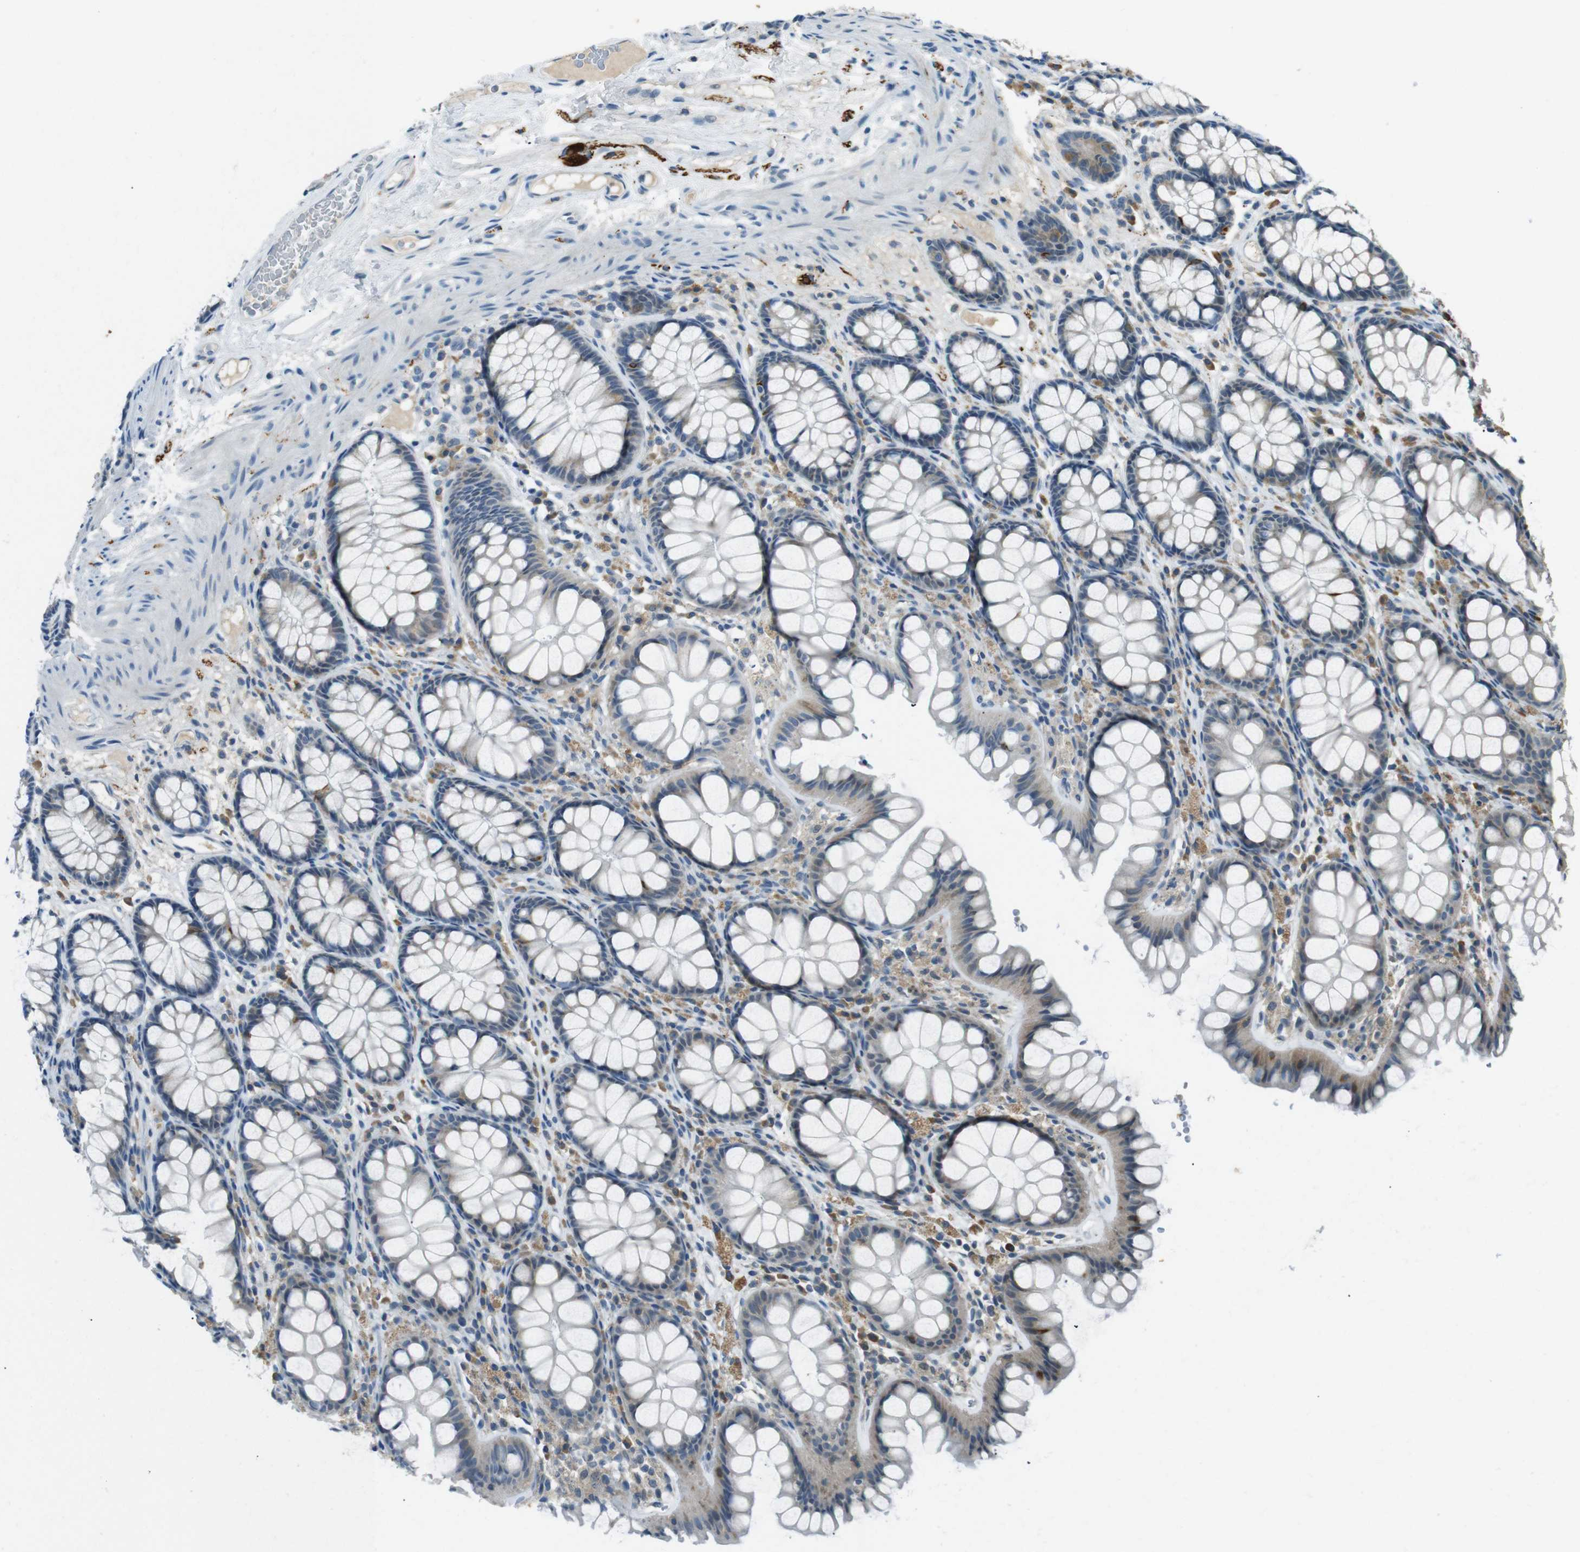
{"staining": {"intensity": "negative", "quantity": "none", "location": "none"}, "tissue": "colon", "cell_type": "Endothelial cells", "image_type": "normal", "snomed": [{"axis": "morphology", "description": "Normal tissue, NOS"}, {"axis": "topography", "description": "Colon"}], "caption": "A high-resolution histopathology image shows immunohistochemistry staining of benign colon, which reveals no significant expression in endothelial cells.", "gene": "MAGI2", "patient": {"sex": "female", "age": 55}}